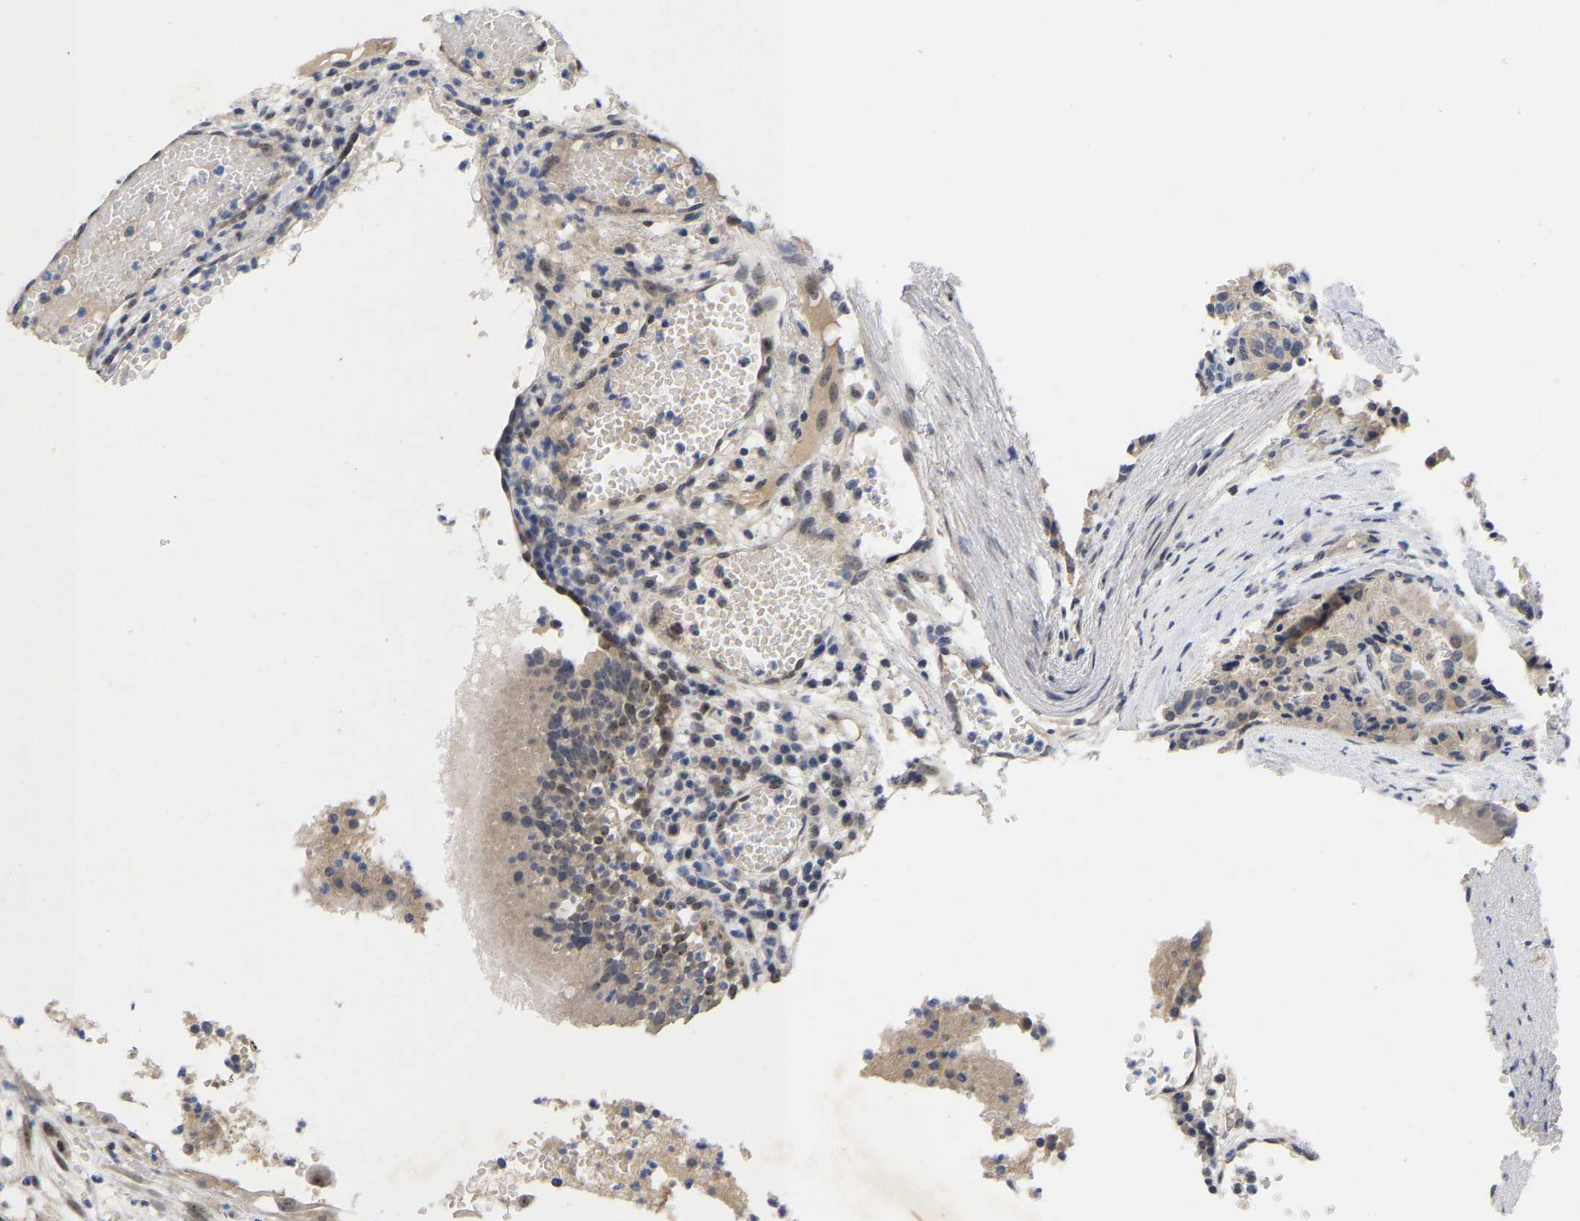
{"staining": {"intensity": "negative", "quantity": "none", "location": "none"}, "tissue": "carcinoid", "cell_type": "Tumor cells", "image_type": "cancer", "snomed": [{"axis": "morphology", "description": "Carcinoid, malignant, NOS"}, {"axis": "topography", "description": "Lung"}], "caption": "This is an immunohistochemistry image of human malignant carcinoid. There is no staining in tumor cells.", "gene": "NLE1", "patient": {"sex": "male", "age": 30}}